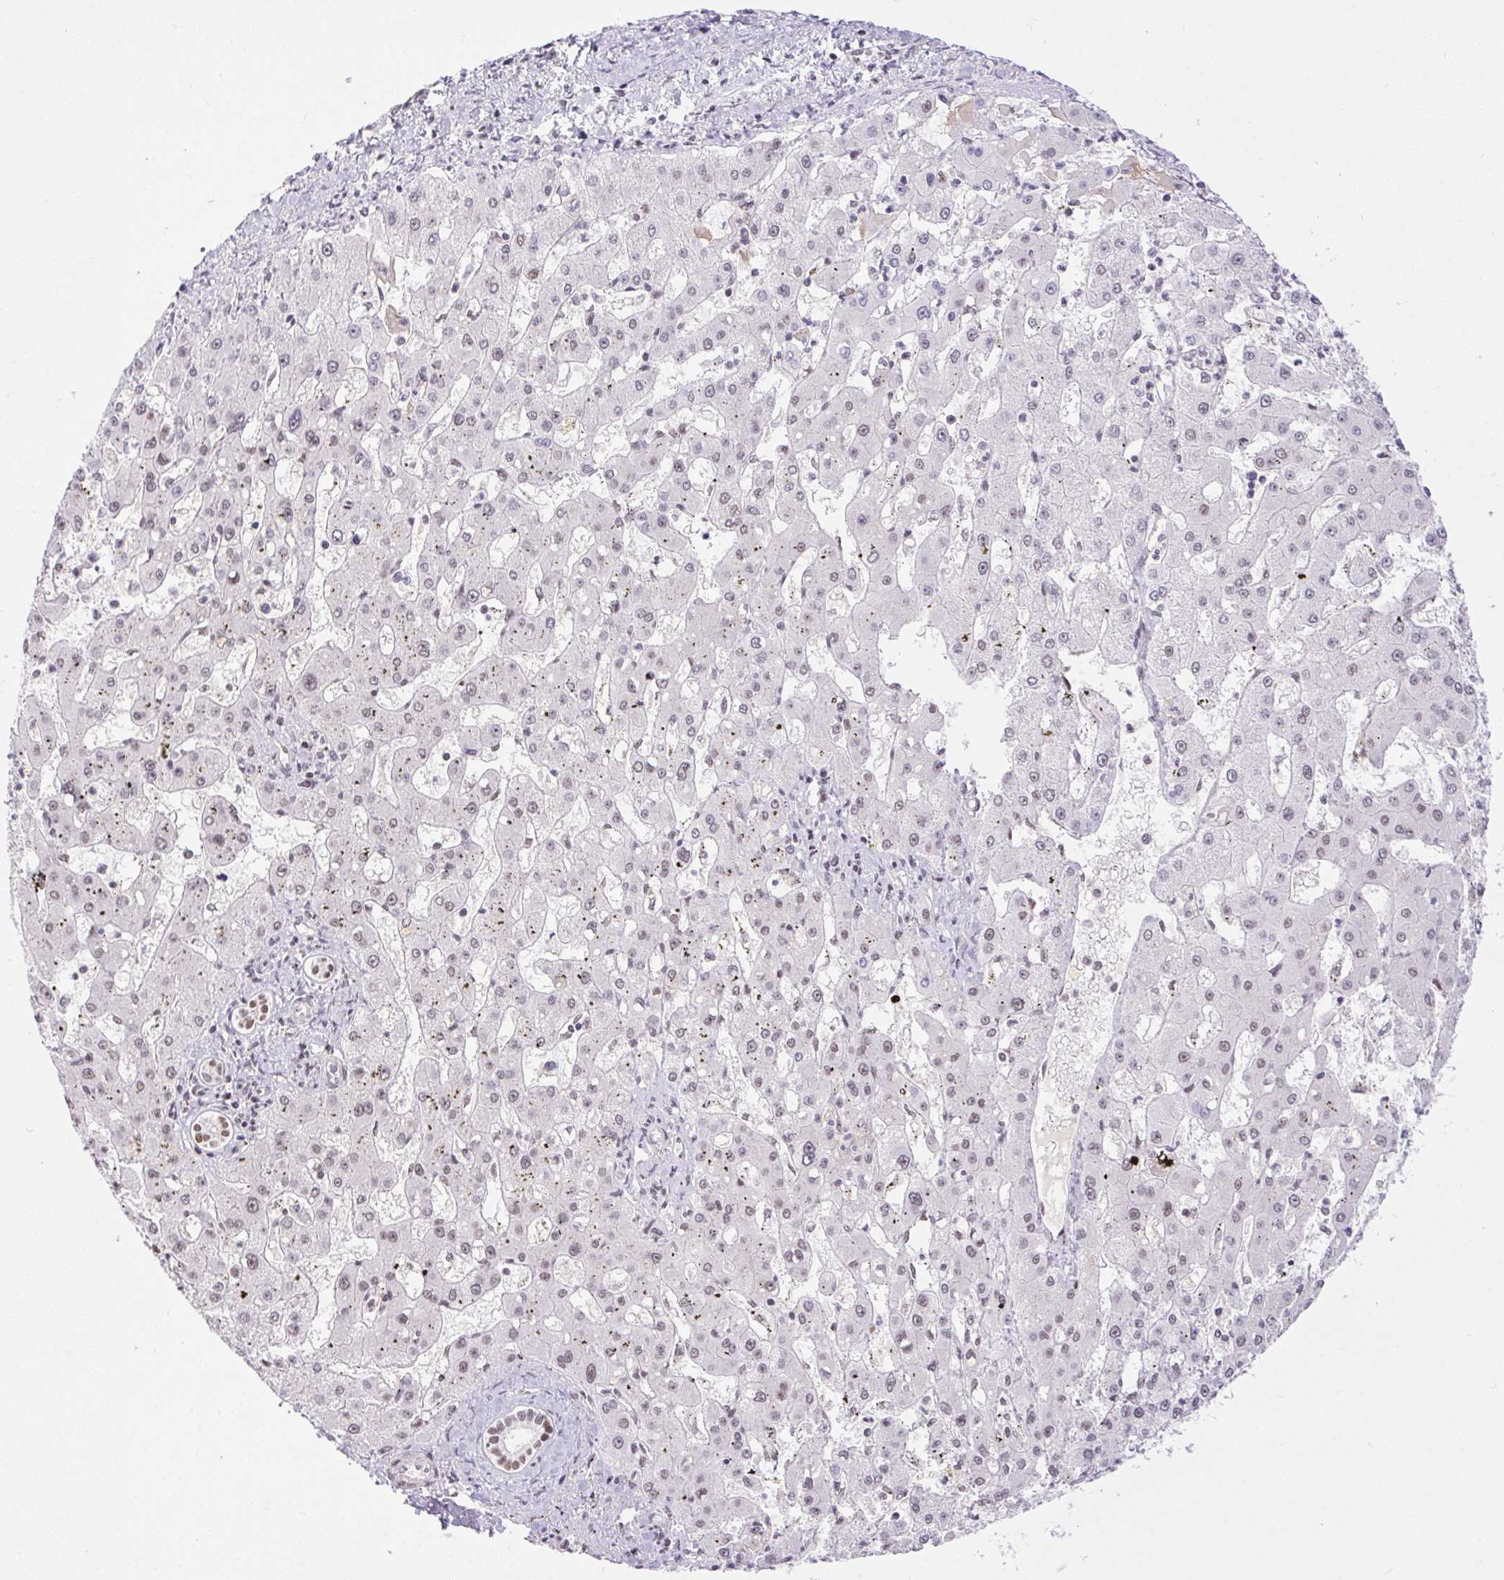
{"staining": {"intensity": "weak", "quantity": "25%-75%", "location": "nuclear"}, "tissue": "liver cancer", "cell_type": "Tumor cells", "image_type": "cancer", "snomed": [{"axis": "morphology", "description": "Carcinoma, Hepatocellular, NOS"}, {"axis": "topography", "description": "Liver"}], "caption": "A brown stain shows weak nuclear expression of a protein in liver hepatocellular carcinoma tumor cells. The protein is stained brown, and the nuclei are stained in blue (DAB IHC with brightfield microscopy, high magnification).", "gene": "DDX17", "patient": {"sex": "male", "age": 67}}